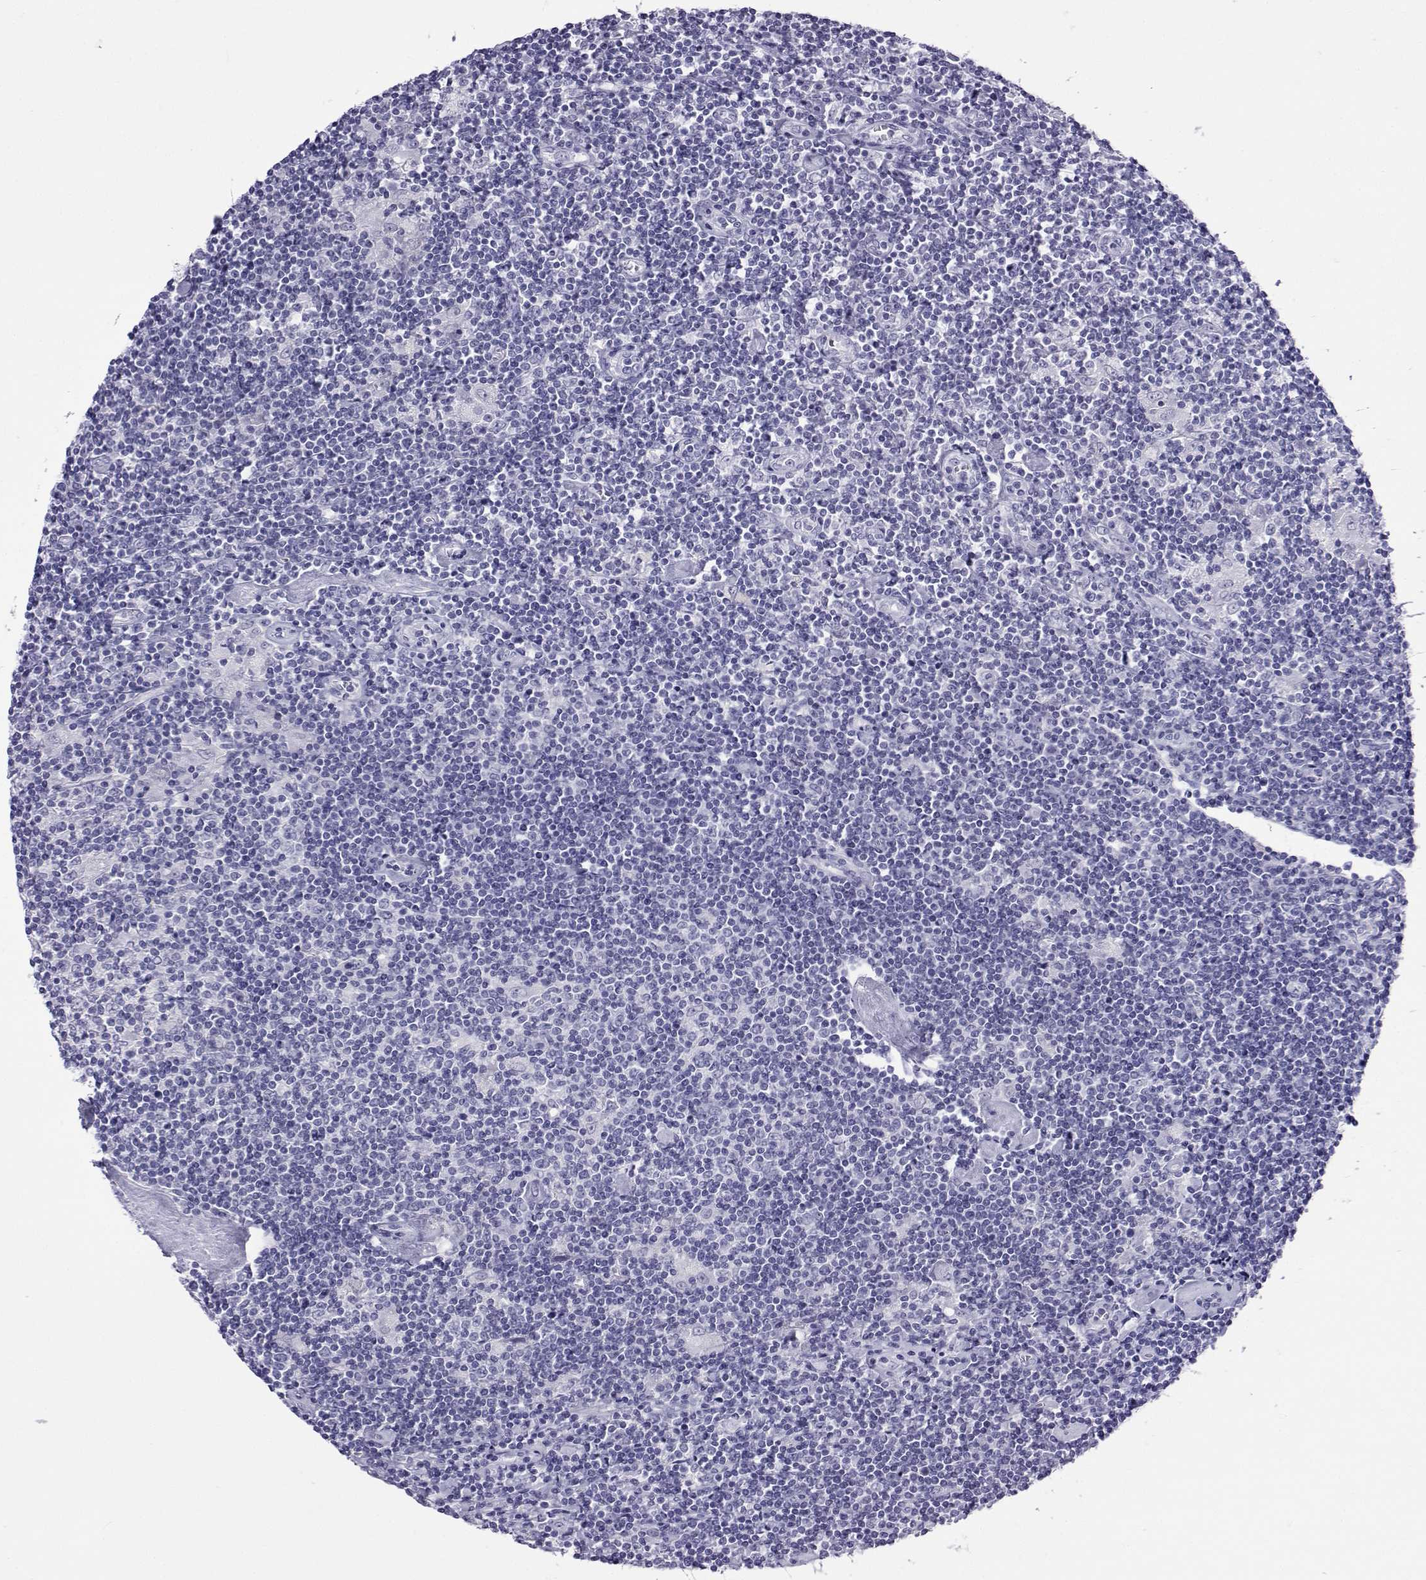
{"staining": {"intensity": "negative", "quantity": "none", "location": "none"}, "tissue": "lymphoma", "cell_type": "Tumor cells", "image_type": "cancer", "snomed": [{"axis": "morphology", "description": "Hodgkin's disease, NOS"}, {"axis": "topography", "description": "Lymph node"}], "caption": "The micrograph shows no staining of tumor cells in lymphoma.", "gene": "ACTL7A", "patient": {"sex": "male", "age": 40}}